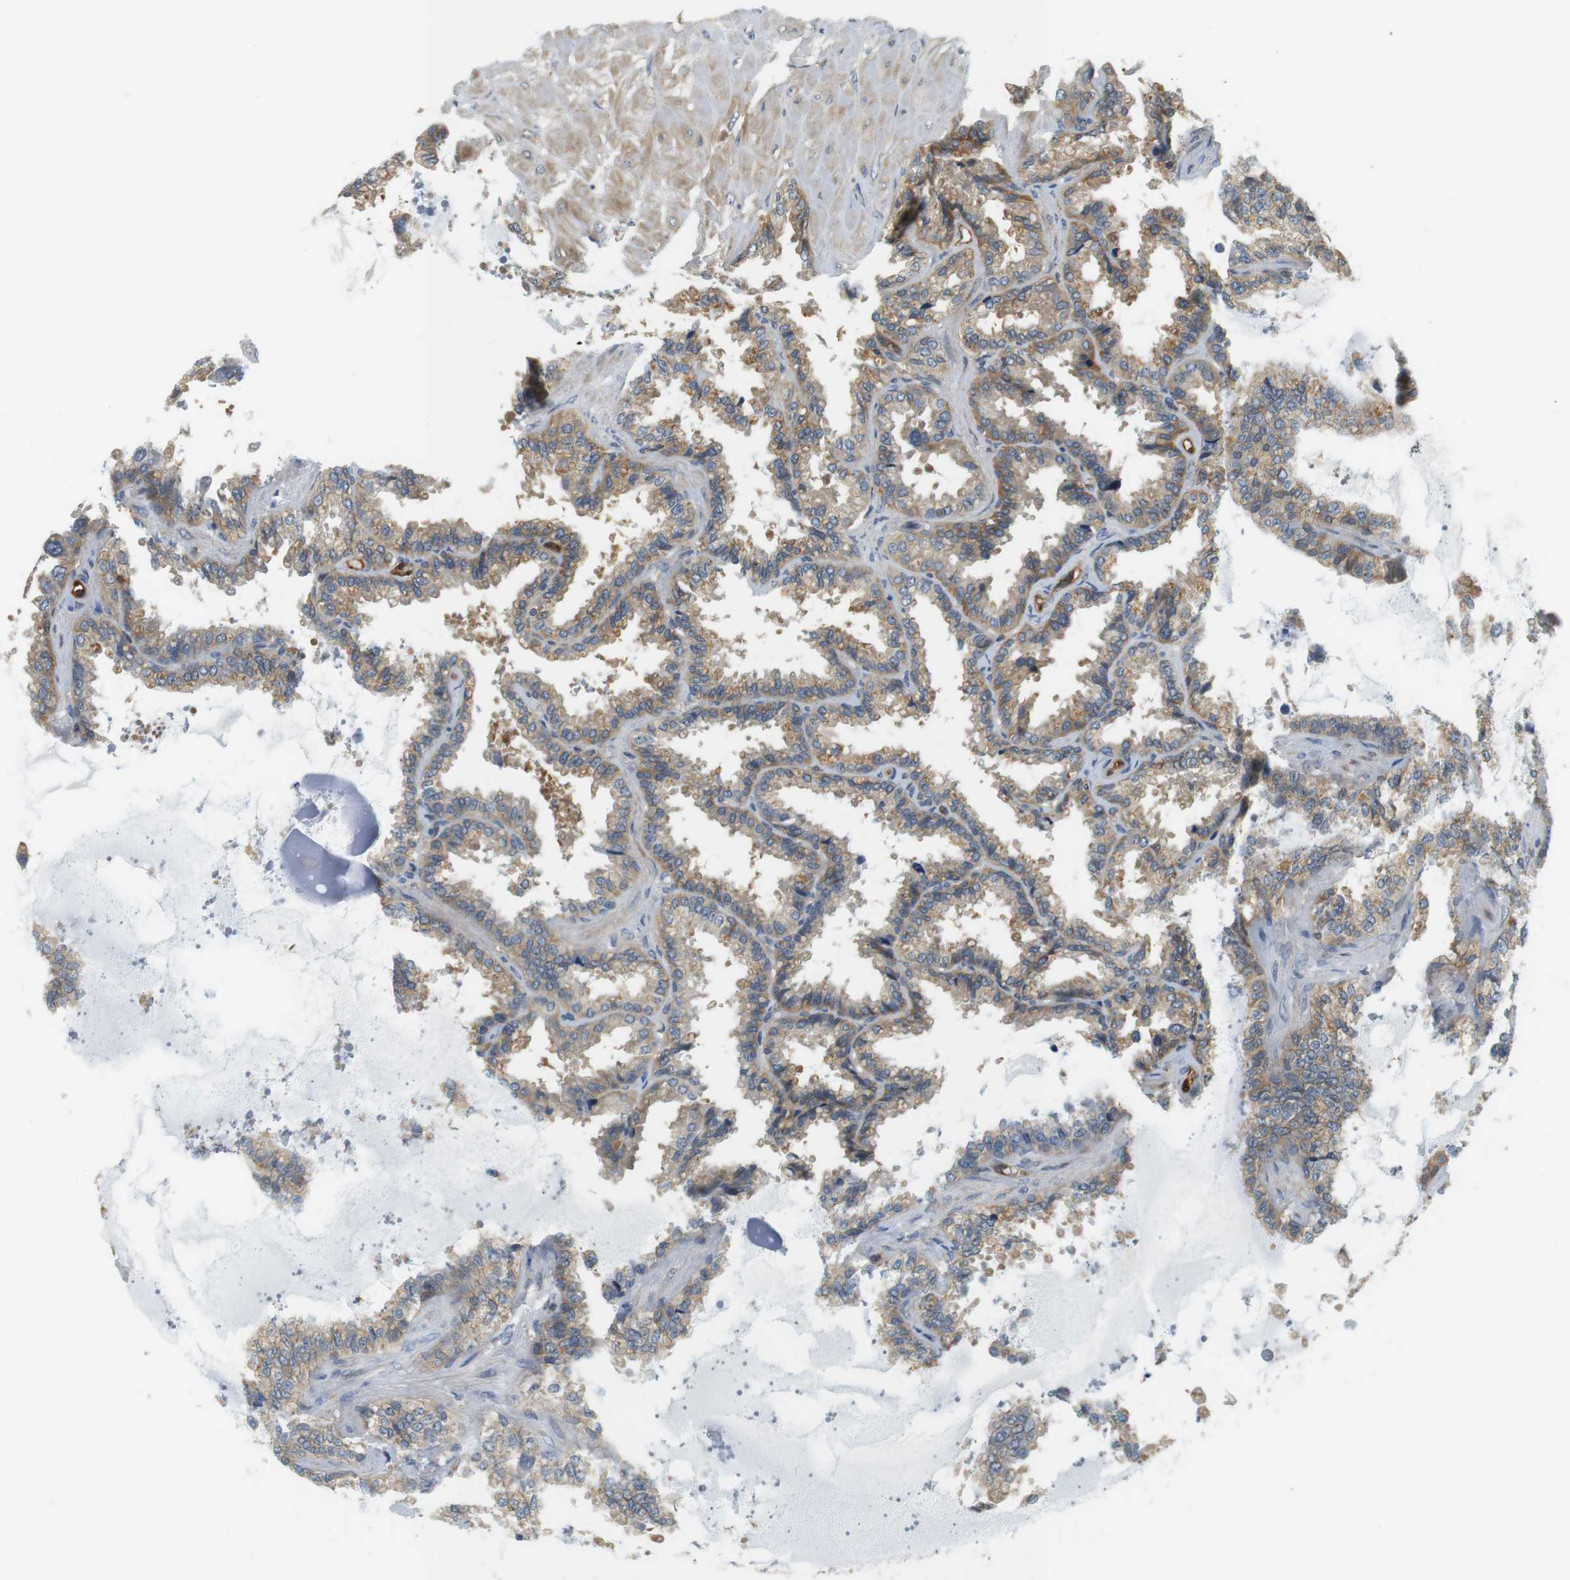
{"staining": {"intensity": "weak", "quantity": ">75%", "location": "cytoplasmic/membranous"}, "tissue": "seminal vesicle", "cell_type": "Glandular cells", "image_type": "normal", "snomed": [{"axis": "morphology", "description": "Normal tissue, NOS"}, {"axis": "topography", "description": "Seminal veicle"}], "caption": "DAB (3,3'-diaminobenzidine) immunohistochemical staining of unremarkable human seminal vesicle displays weak cytoplasmic/membranous protein expression in about >75% of glandular cells.", "gene": "SH3GLB1", "patient": {"sex": "male", "age": 46}}